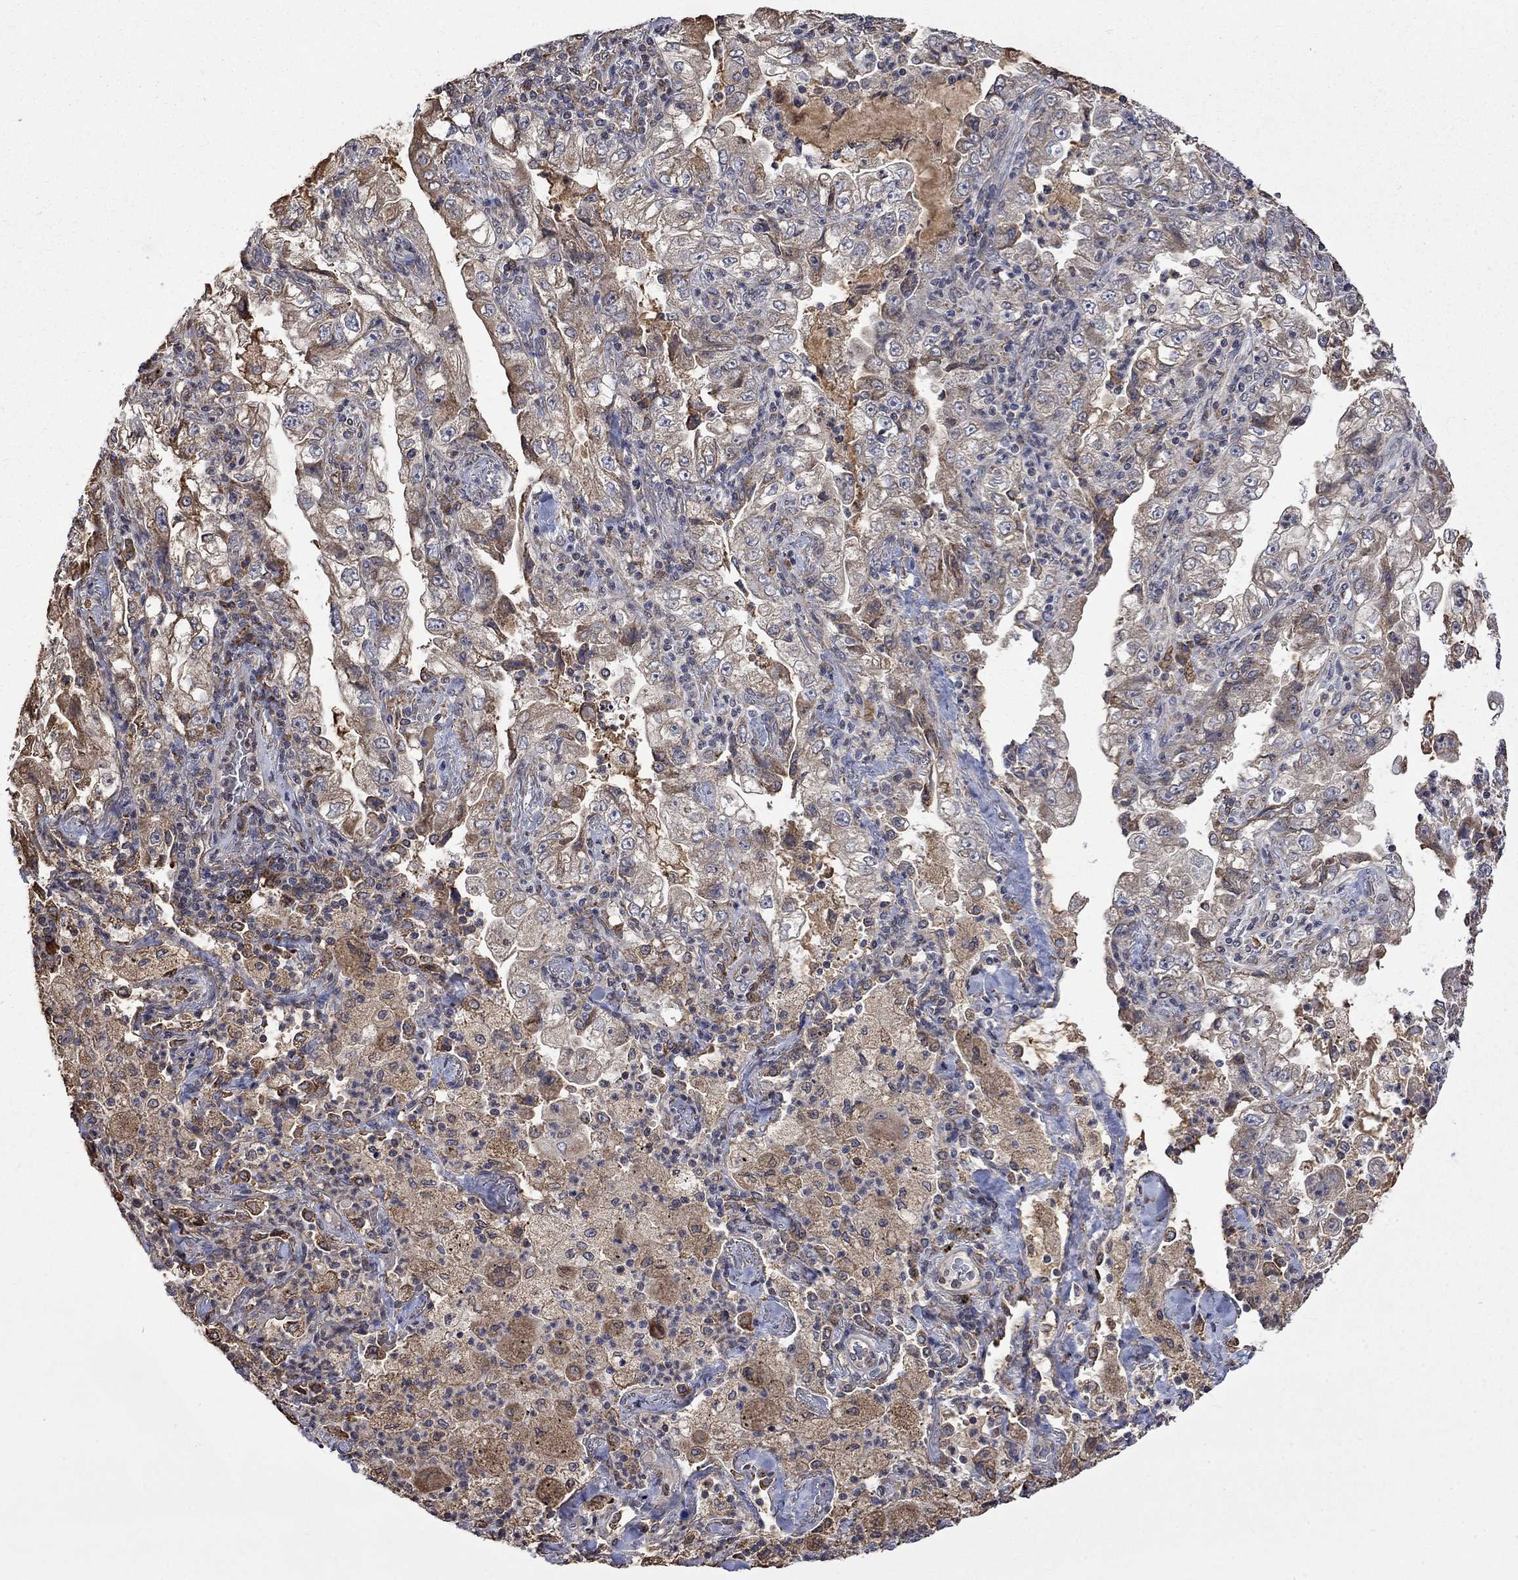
{"staining": {"intensity": "weak", "quantity": ">75%", "location": "cytoplasmic/membranous"}, "tissue": "lung cancer", "cell_type": "Tumor cells", "image_type": "cancer", "snomed": [{"axis": "morphology", "description": "Adenocarcinoma, NOS"}, {"axis": "topography", "description": "Lung"}], "caption": "Protein expression analysis of human lung cancer (adenocarcinoma) reveals weak cytoplasmic/membranous staining in approximately >75% of tumor cells. (Stains: DAB in brown, nuclei in blue, Microscopy: brightfield microscopy at high magnification).", "gene": "ESRRA", "patient": {"sex": "female", "age": 73}}